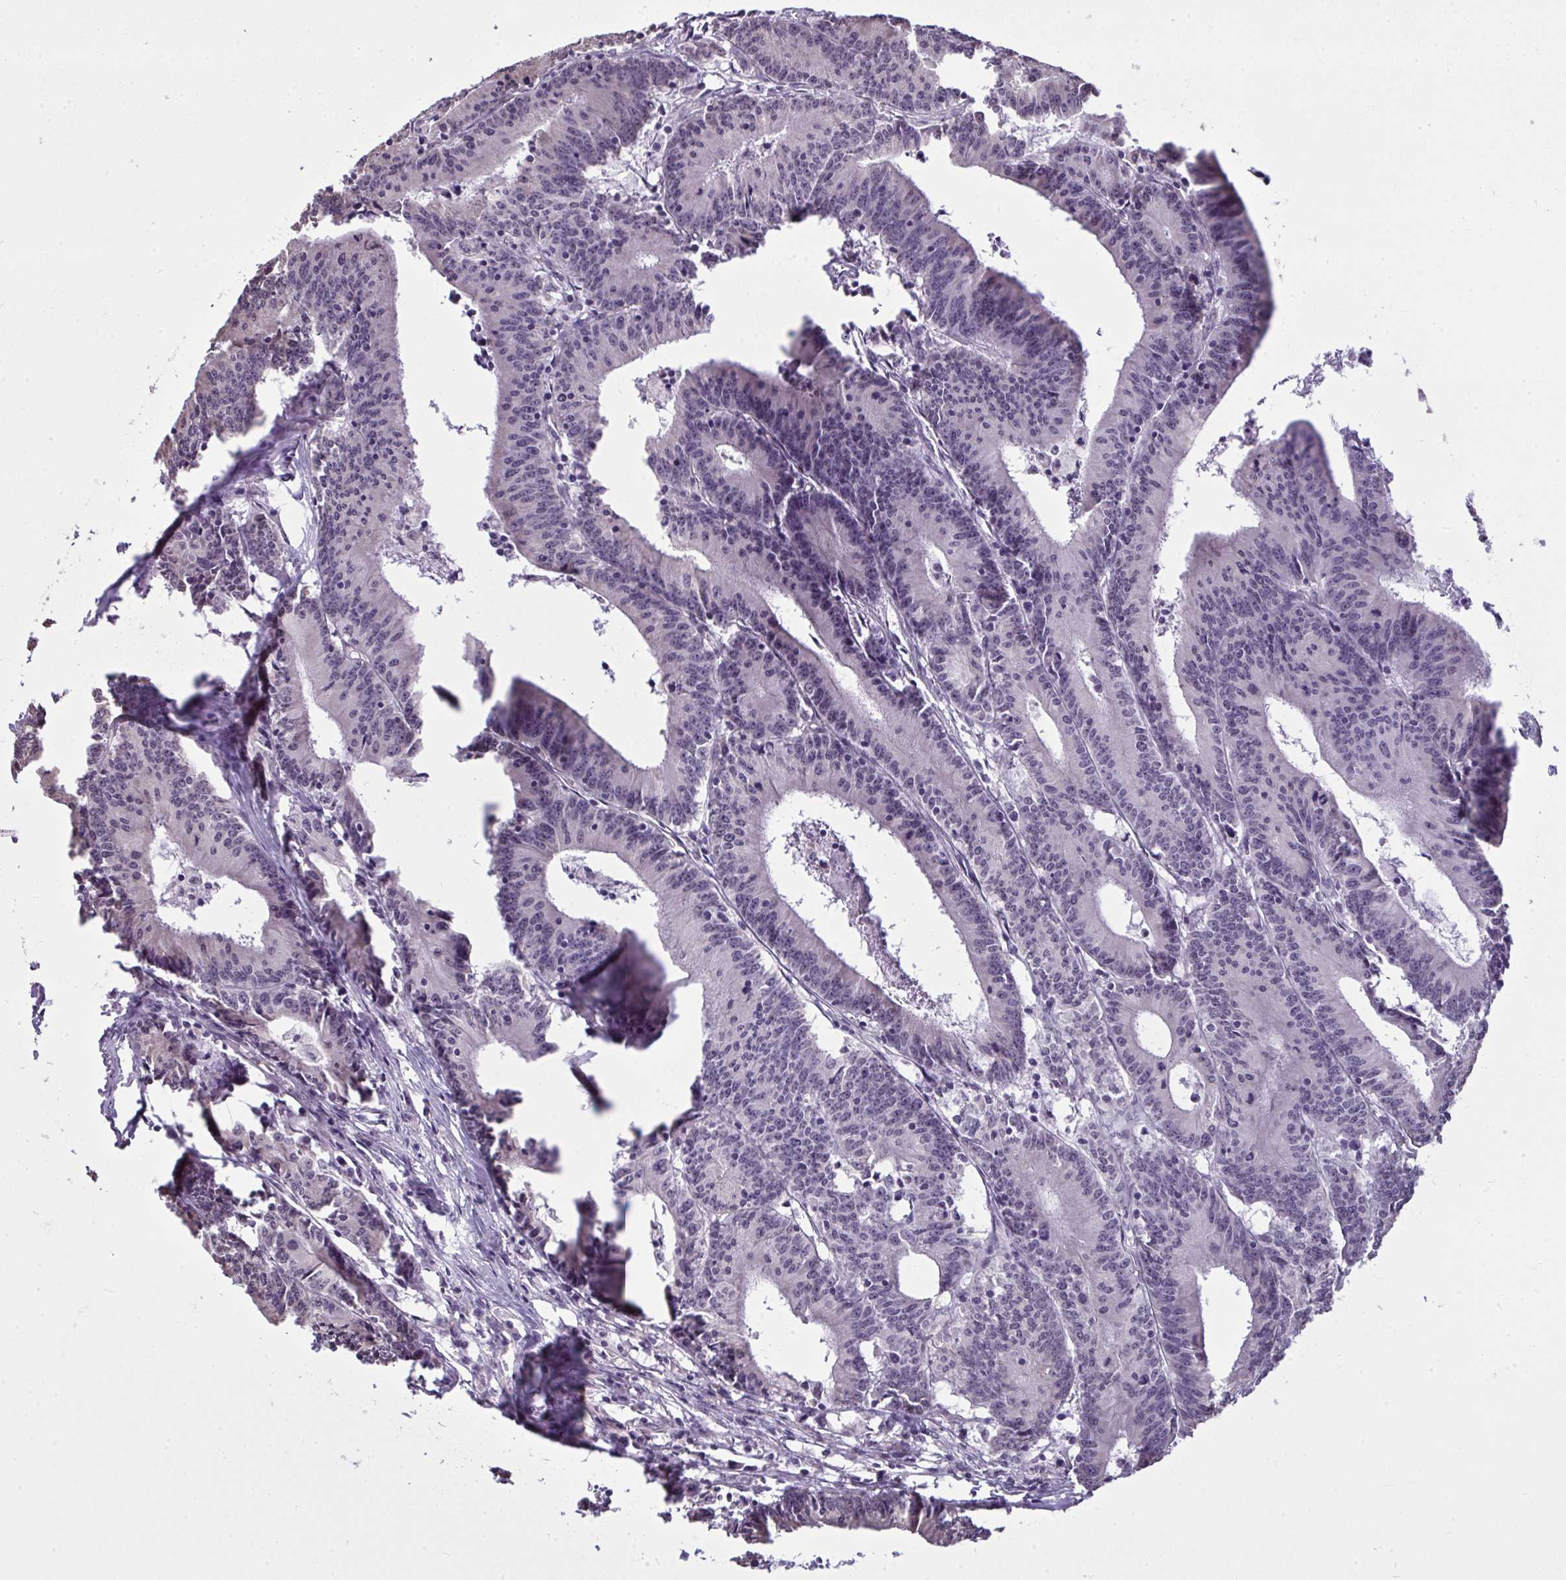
{"staining": {"intensity": "negative", "quantity": "none", "location": "none"}, "tissue": "colorectal cancer", "cell_type": "Tumor cells", "image_type": "cancer", "snomed": [{"axis": "morphology", "description": "Adenocarcinoma, NOS"}, {"axis": "topography", "description": "Colon"}], "caption": "The image demonstrates no staining of tumor cells in colorectal cancer (adenocarcinoma).", "gene": "NPPA", "patient": {"sex": "female", "age": 78}}